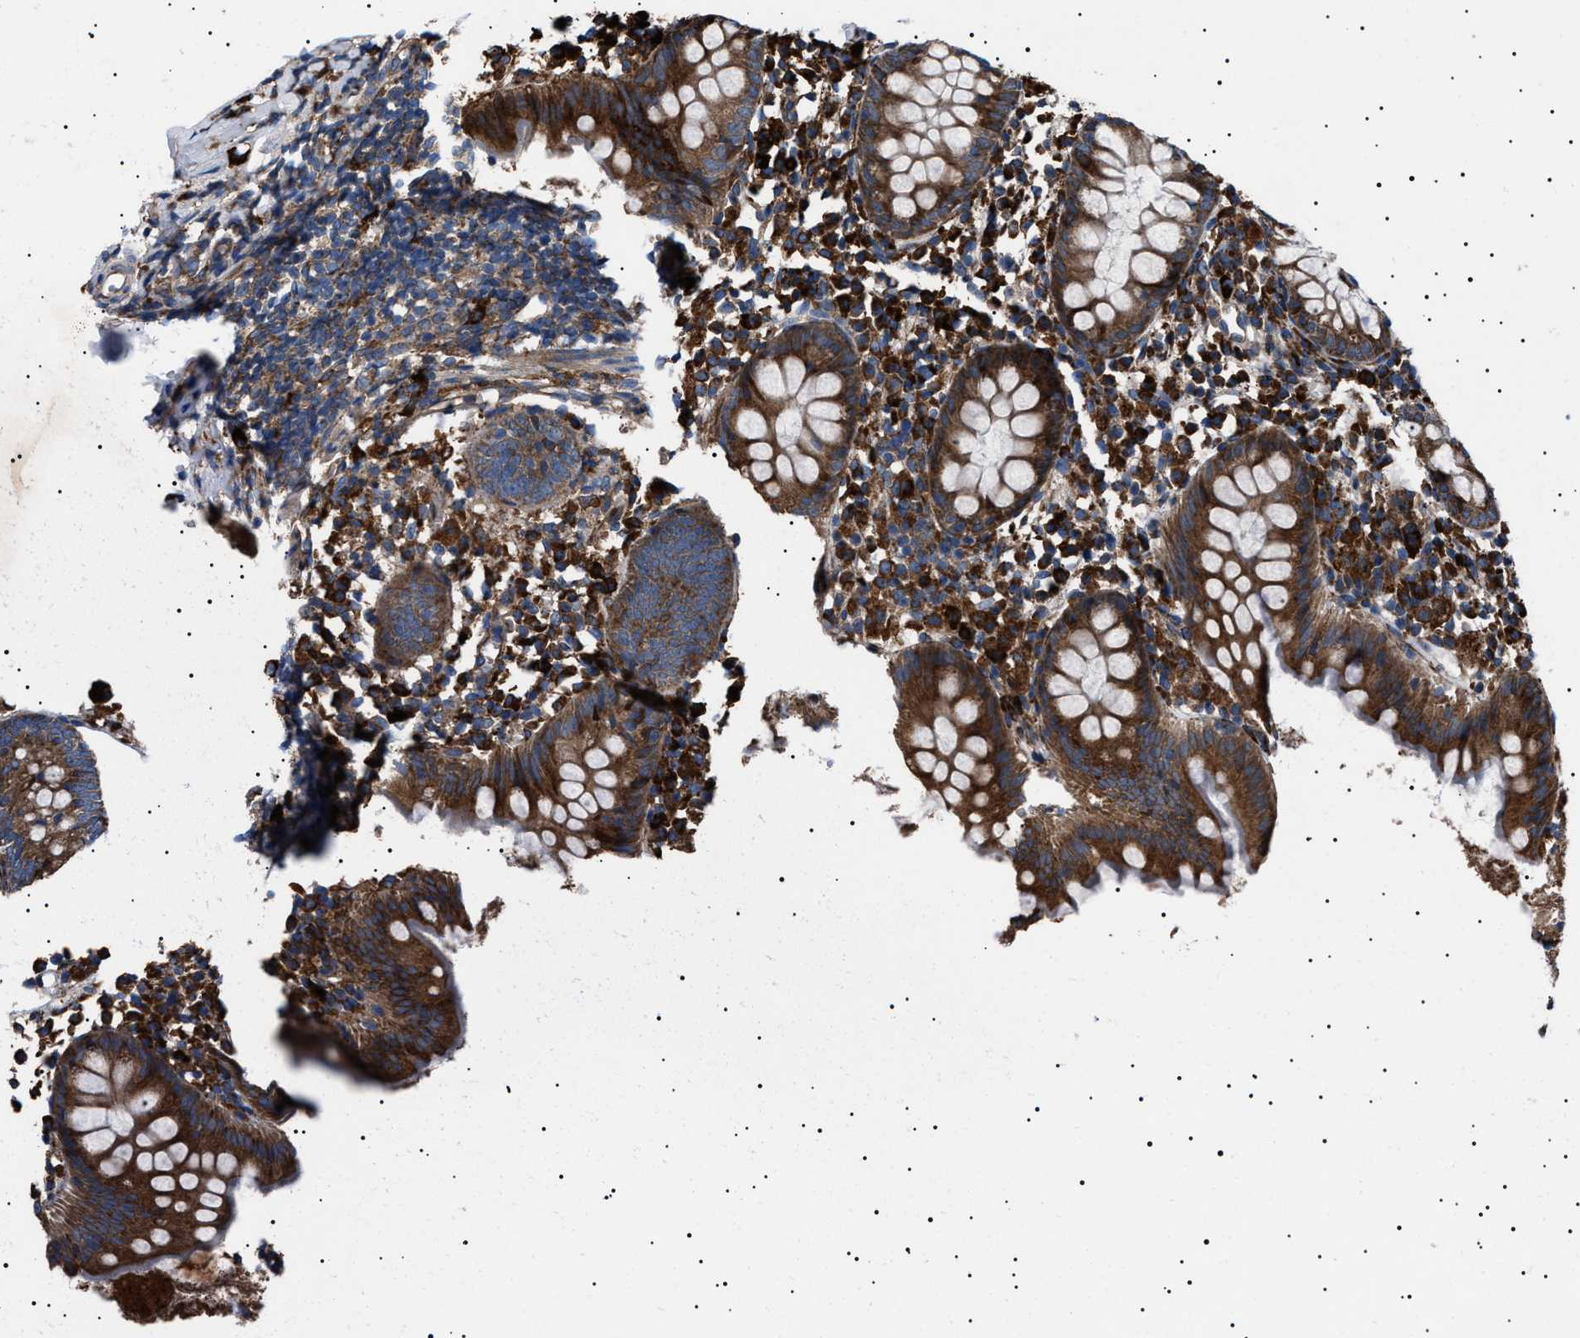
{"staining": {"intensity": "strong", "quantity": ">75%", "location": "cytoplasmic/membranous"}, "tissue": "appendix", "cell_type": "Glandular cells", "image_type": "normal", "snomed": [{"axis": "morphology", "description": "Normal tissue, NOS"}, {"axis": "topography", "description": "Appendix"}], "caption": "This is an image of immunohistochemistry staining of benign appendix, which shows strong expression in the cytoplasmic/membranous of glandular cells.", "gene": "TOP1MT", "patient": {"sex": "female", "age": 20}}